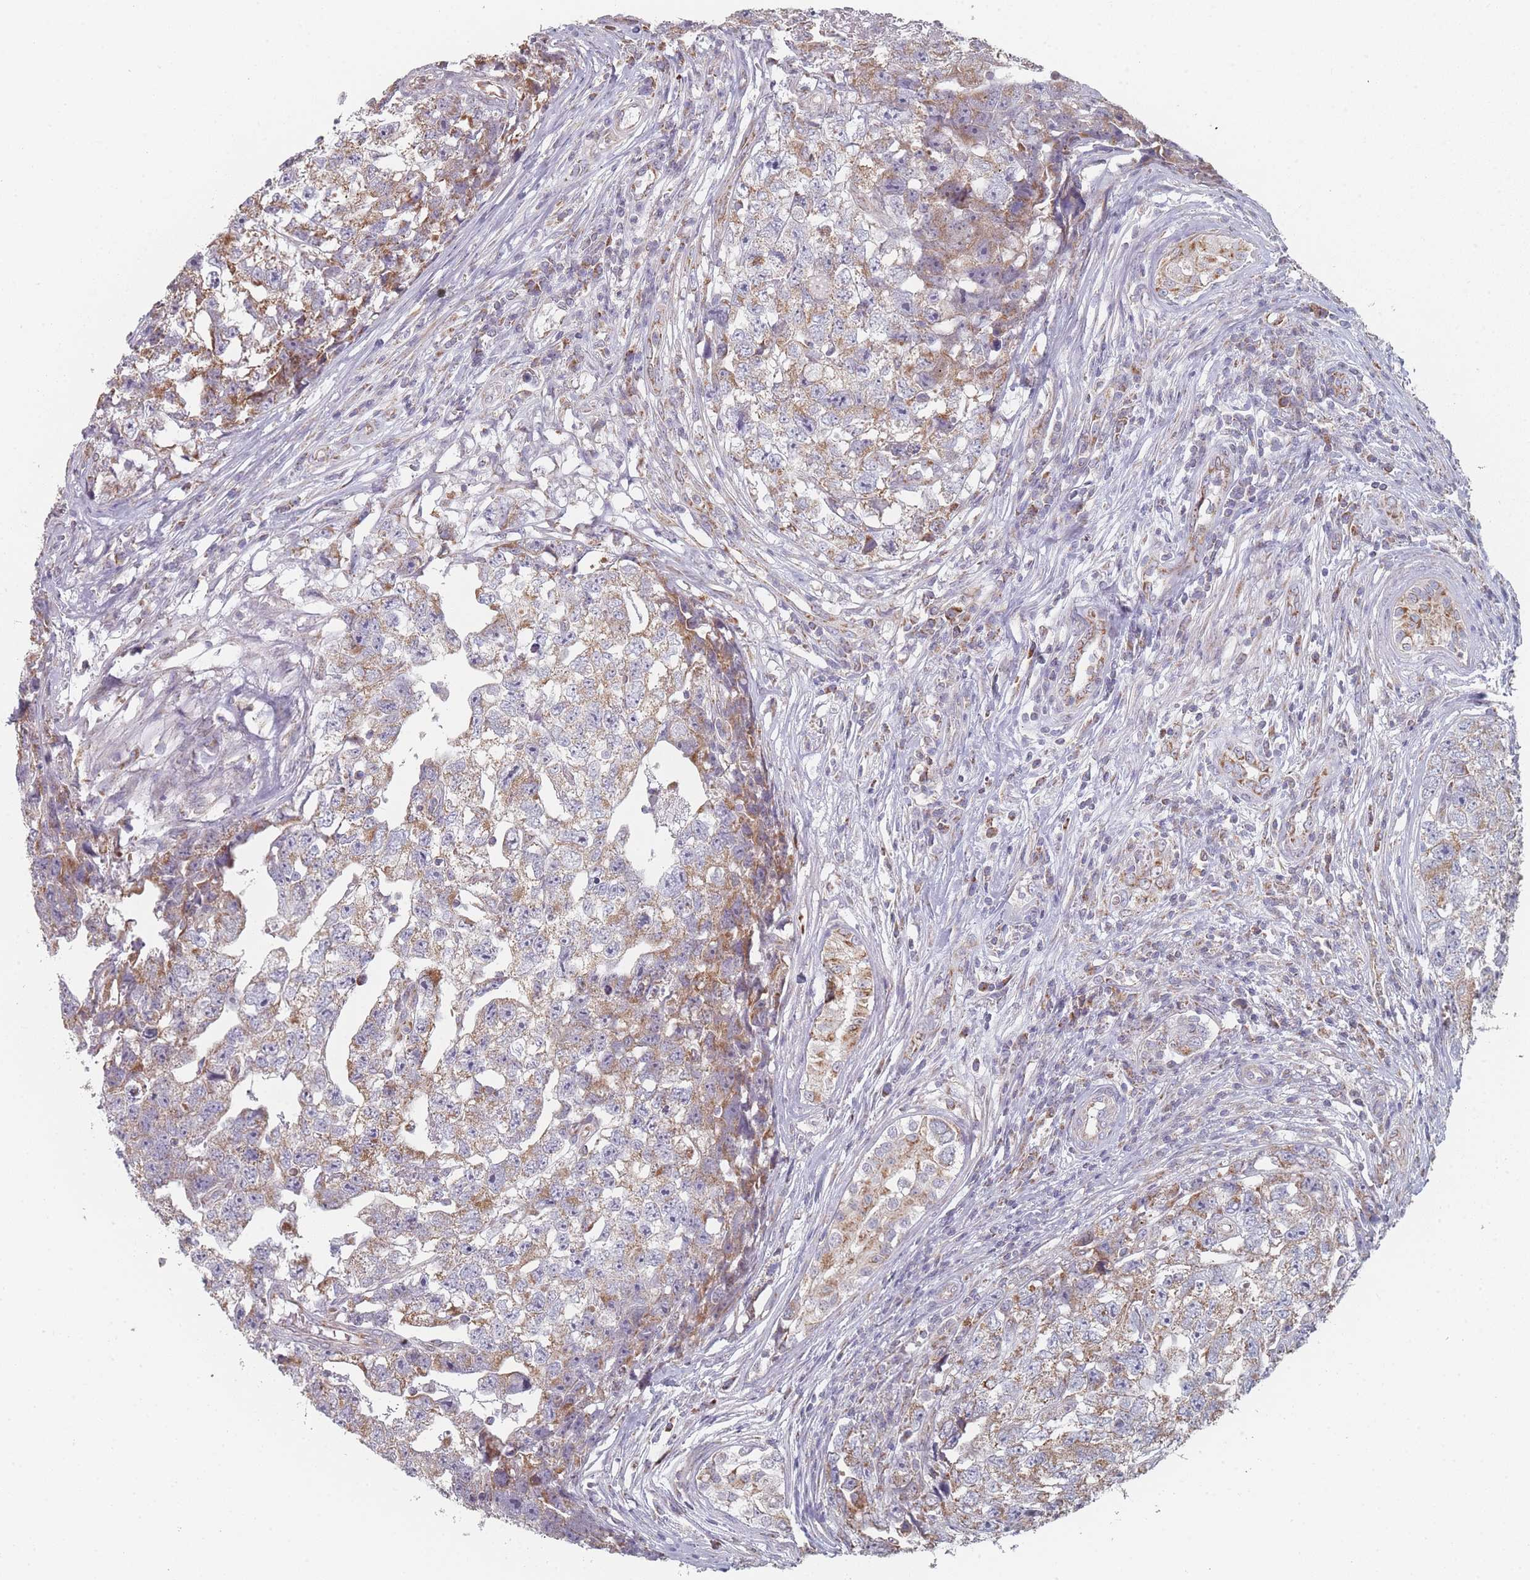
{"staining": {"intensity": "moderate", "quantity": "25%-75%", "location": "cytoplasmic/membranous"}, "tissue": "testis cancer", "cell_type": "Tumor cells", "image_type": "cancer", "snomed": [{"axis": "morphology", "description": "Carcinoma, Embryonal, NOS"}, {"axis": "topography", "description": "Testis"}], "caption": "There is medium levels of moderate cytoplasmic/membranous expression in tumor cells of testis embryonal carcinoma, as demonstrated by immunohistochemical staining (brown color).", "gene": "PSMB3", "patient": {"sex": "male", "age": 22}}